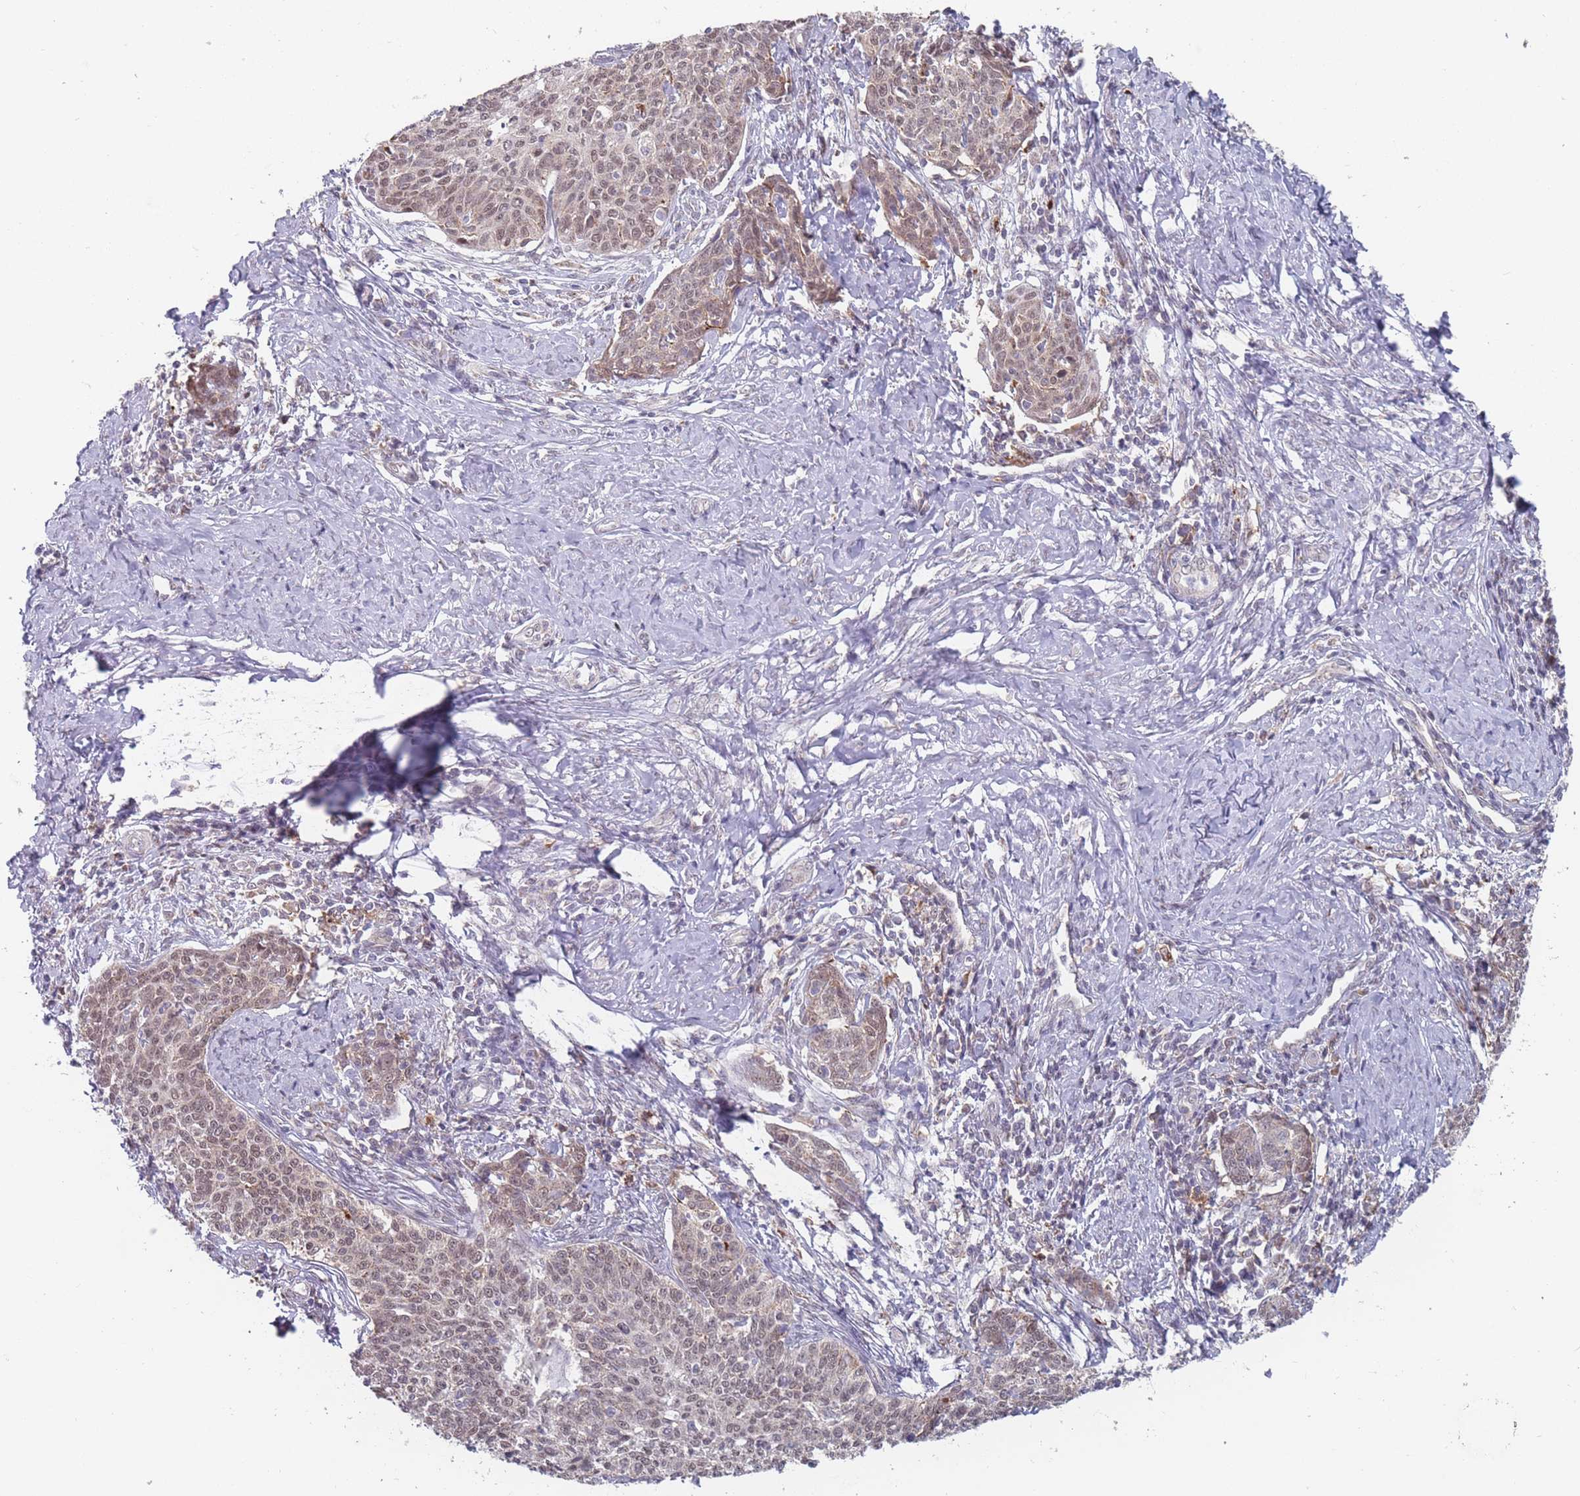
{"staining": {"intensity": "moderate", "quantity": ">75%", "location": "nuclear"}, "tissue": "cervical cancer", "cell_type": "Tumor cells", "image_type": "cancer", "snomed": [{"axis": "morphology", "description": "Squamous cell carcinoma, NOS"}, {"axis": "topography", "description": "Cervix"}], "caption": "An image showing moderate nuclear positivity in approximately >75% of tumor cells in cervical squamous cell carcinoma, as visualized by brown immunohistochemical staining.", "gene": "PEX7", "patient": {"sex": "female", "age": 39}}